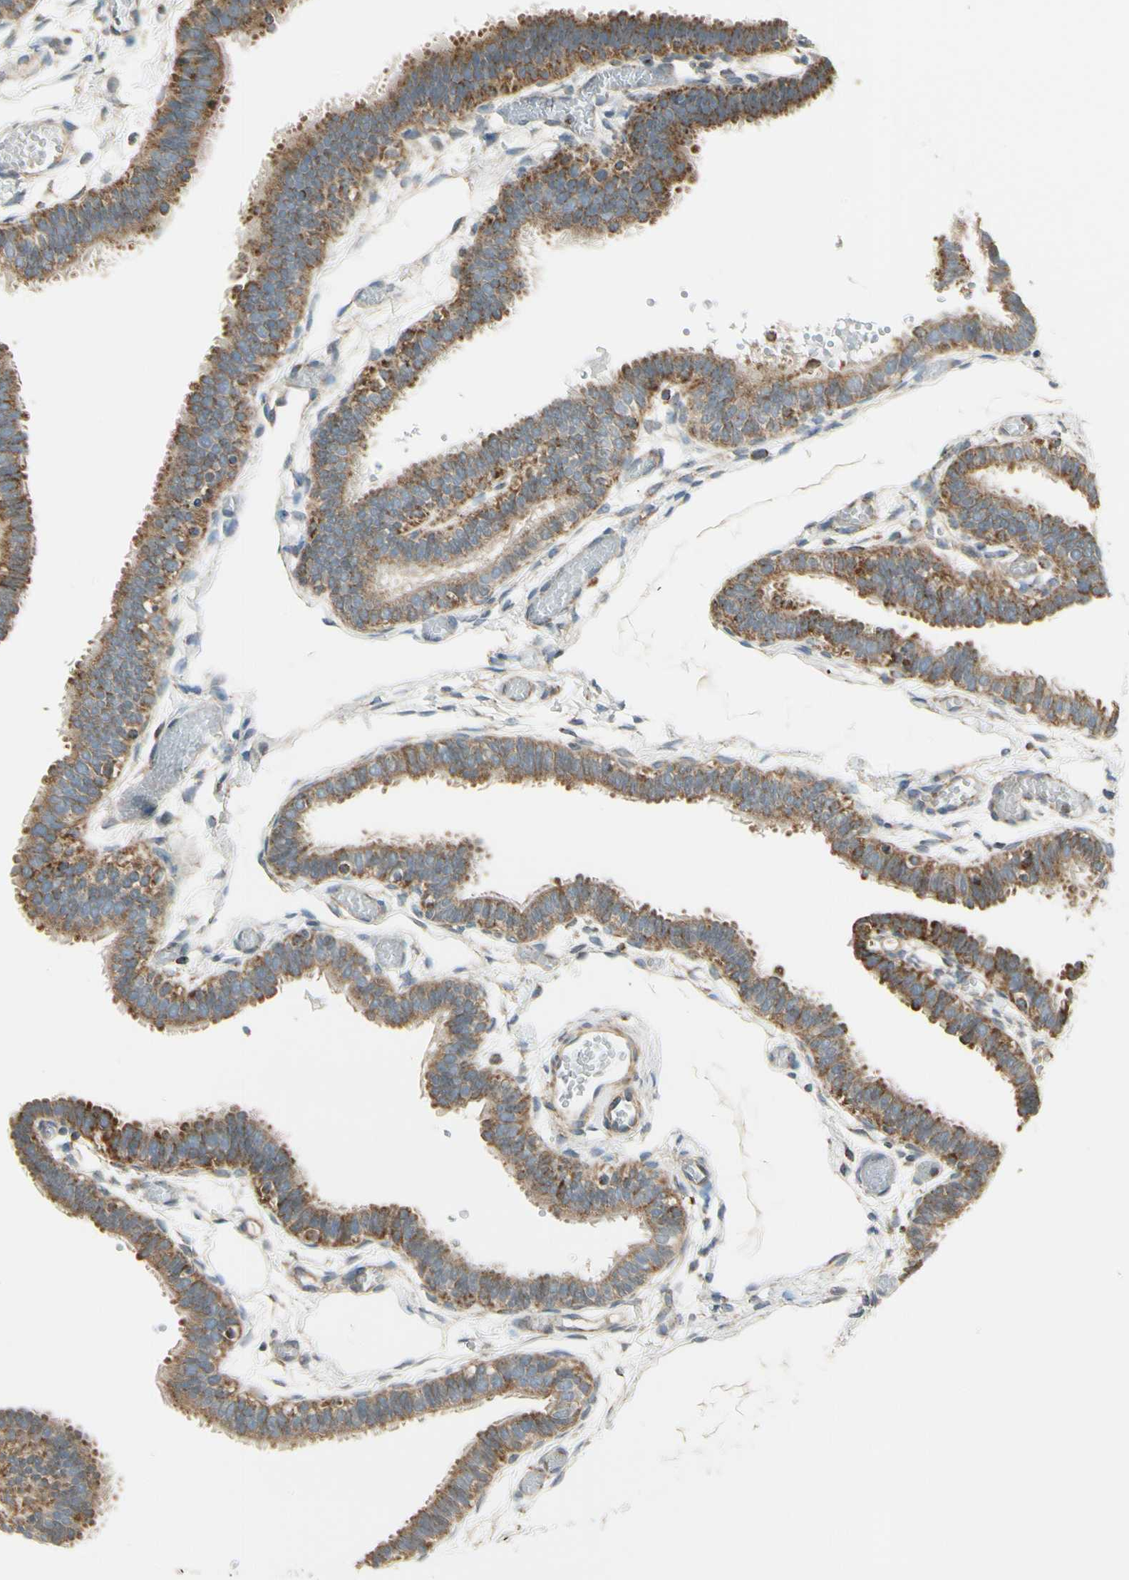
{"staining": {"intensity": "moderate", "quantity": ">75%", "location": "cytoplasmic/membranous"}, "tissue": "fallopian tube", "cell_type": "Glandular cells", "image_type": "normal", "snomed": [{"axis": "morphology", "description": "Normal tissue, NOS"}, {"axis": "topography", "description": "Fallopian tube"}], "caption": "An immunohistochemistry (IHC) photomicrograph of unremarkable tissue is shown. Protein staining in brown labels moderate cytoplasmic/membranous positivity in fallopian tube within glandular cells.", "gene": "EPHB3", "patient": {"sex": "female", "age": 29}}